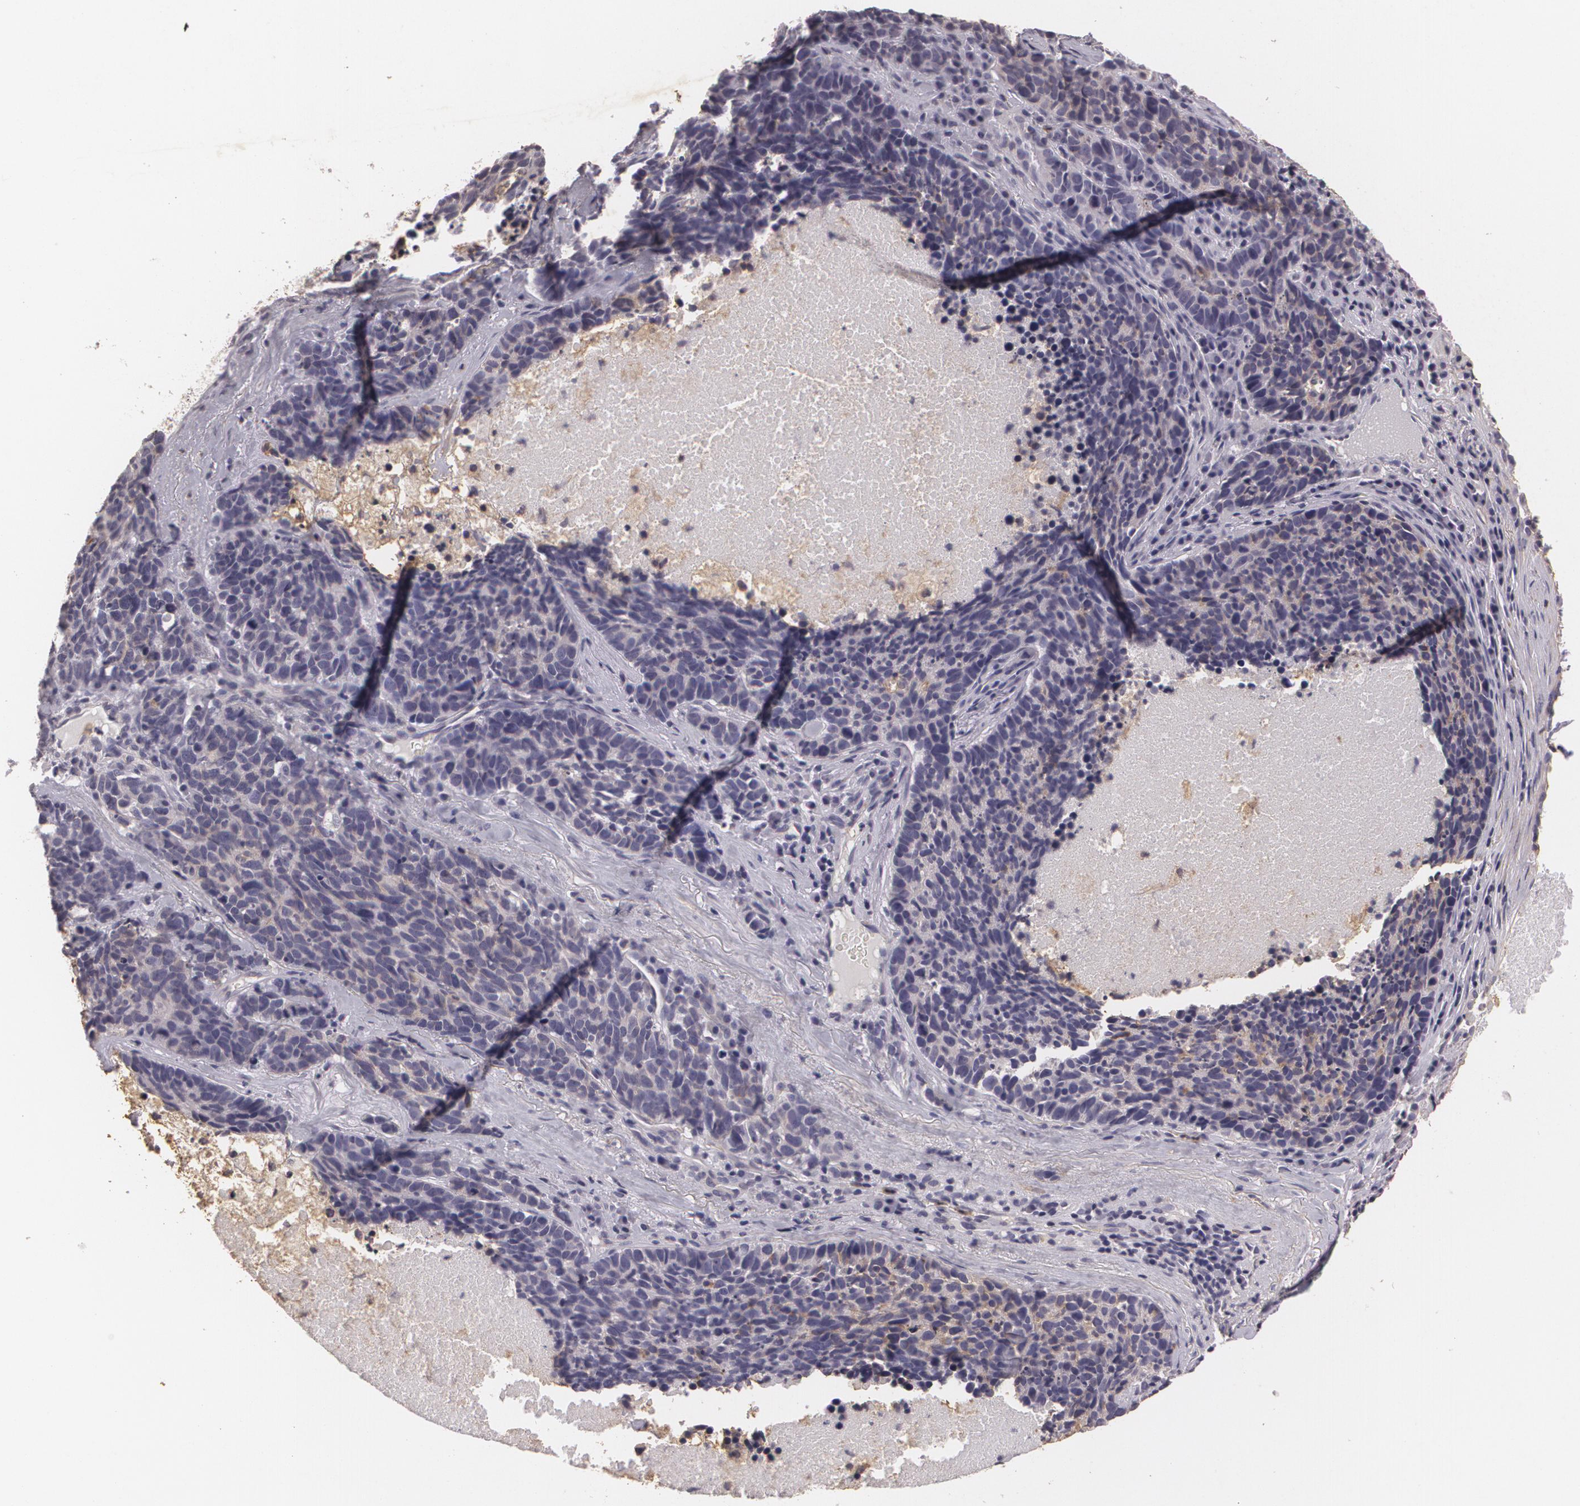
{"staining": {"intensity": "weak", "quantity": "<25%", "location": "cytoplasmic/membranous"}, "tissue": "lung cancer", "cell_type": "Tumor cells", "image_type": "cancer", "snomed": [{"axis": "morphology", "description": "Neoplasm, malignant, NOS"}, {"axis": "topography", "description": "Lung"}], "caption": "Lung neoplasm (malignant) stained for a protein using immunohistochemistry (IHC) shows no positivity tumor cells.", "gene": "KCNA4", "patient": {"sex": "female", "age": 75}}